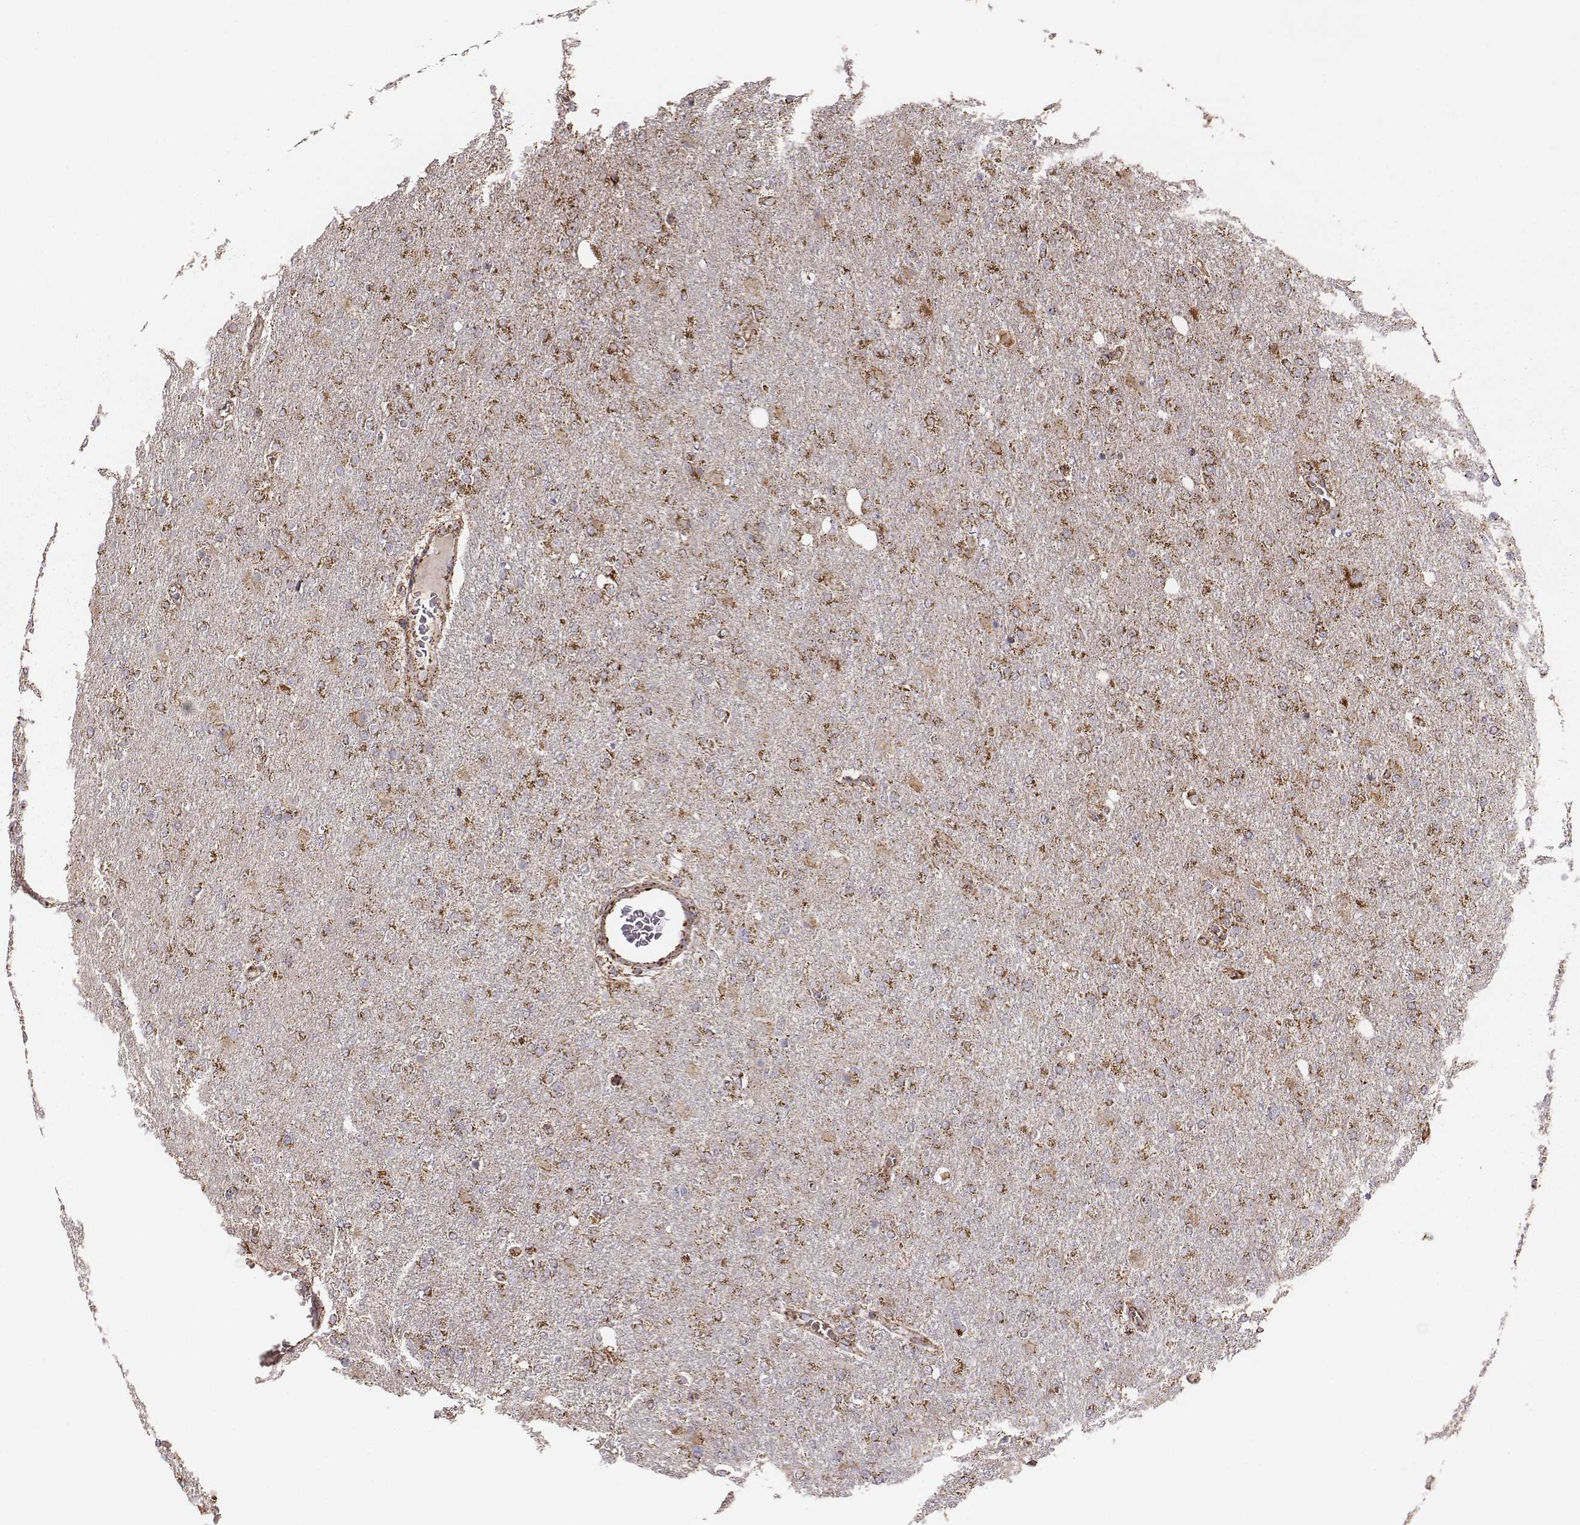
{"staining": {"intensity": "strong", "quantity": ">75%", "location": "cytoplasmic/membranous"}, "tissue": "glioma", "cell_type": "Tumor cells", "image_type": "cancer", "snomed": [{"axis": "morphology", "description": "Glioma, malignant, High grade"}, {"axis": "topography", "description": "Cerebral cortex"}], "caption": "Immunohistochemistry of glioma displays high levels of strong cytoplasmic/membranous positivity in approximately >75% of tumor cells.", "gene": "TUFM", "patient": {"sex": "male", "age": 70}}